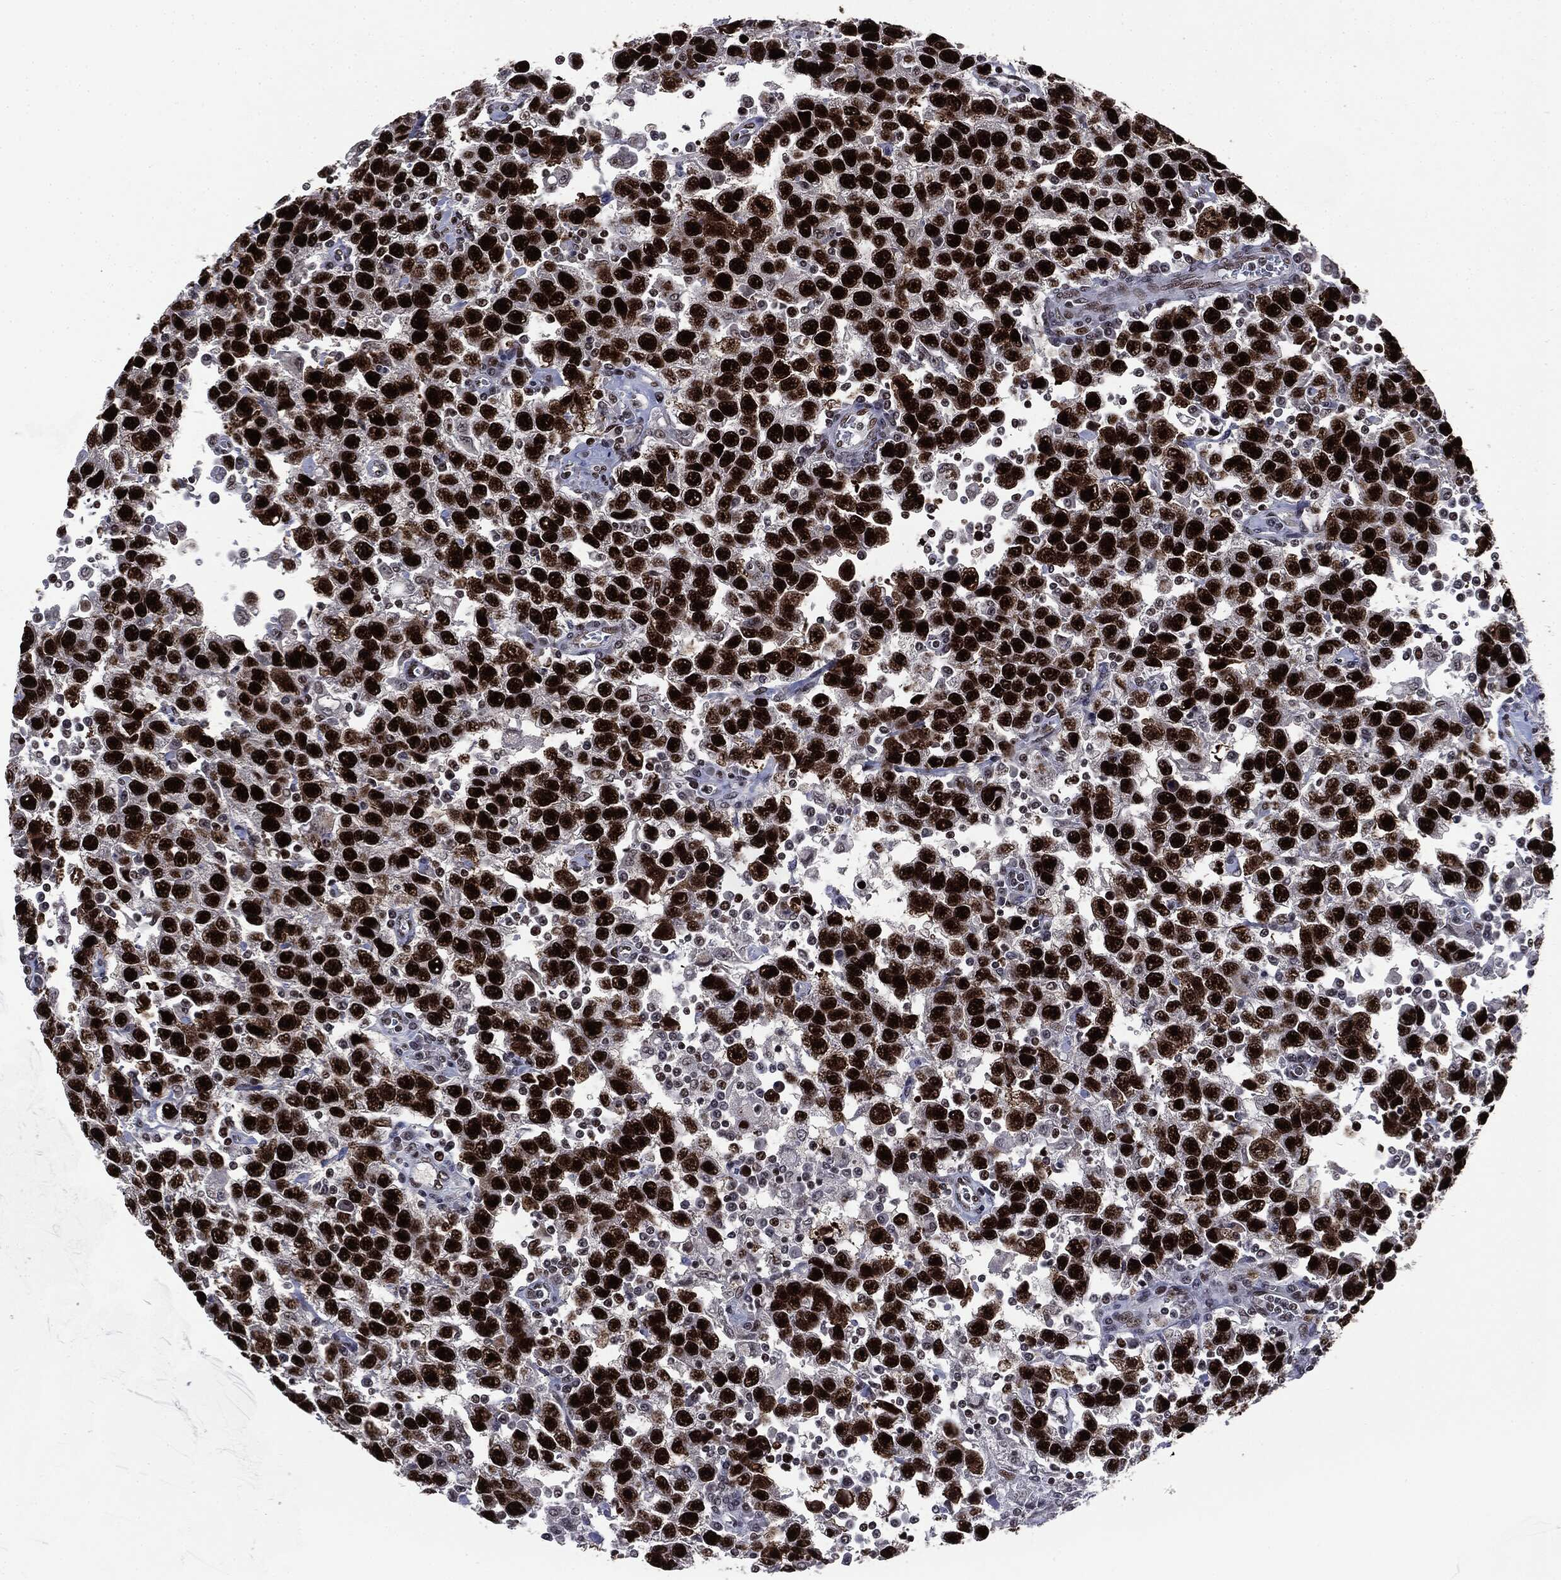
{"staining": {"intensity": "strong", "quantity": ">75%", "location": "nuclear"}, "tissue": "testis cancer", "cell_type": "Tumor cells", "image_type": "cancer", "snomed": [{"axis": "morphology", "description": "Seminoma, NOS"}, {"axis": "topography", "description": "Testis"}], "caption": "Immunohistochemistry (DAB) staining of testis seminoma shows strong nuclear protein staining in approximately >75% of tumor cells. Using DAB (brown) and hematoxylin (blue) stains, captured at high magnification using brightfield microscopy.", "gene": "MSH2", "patient": {"sex": "male", "age": 41}}